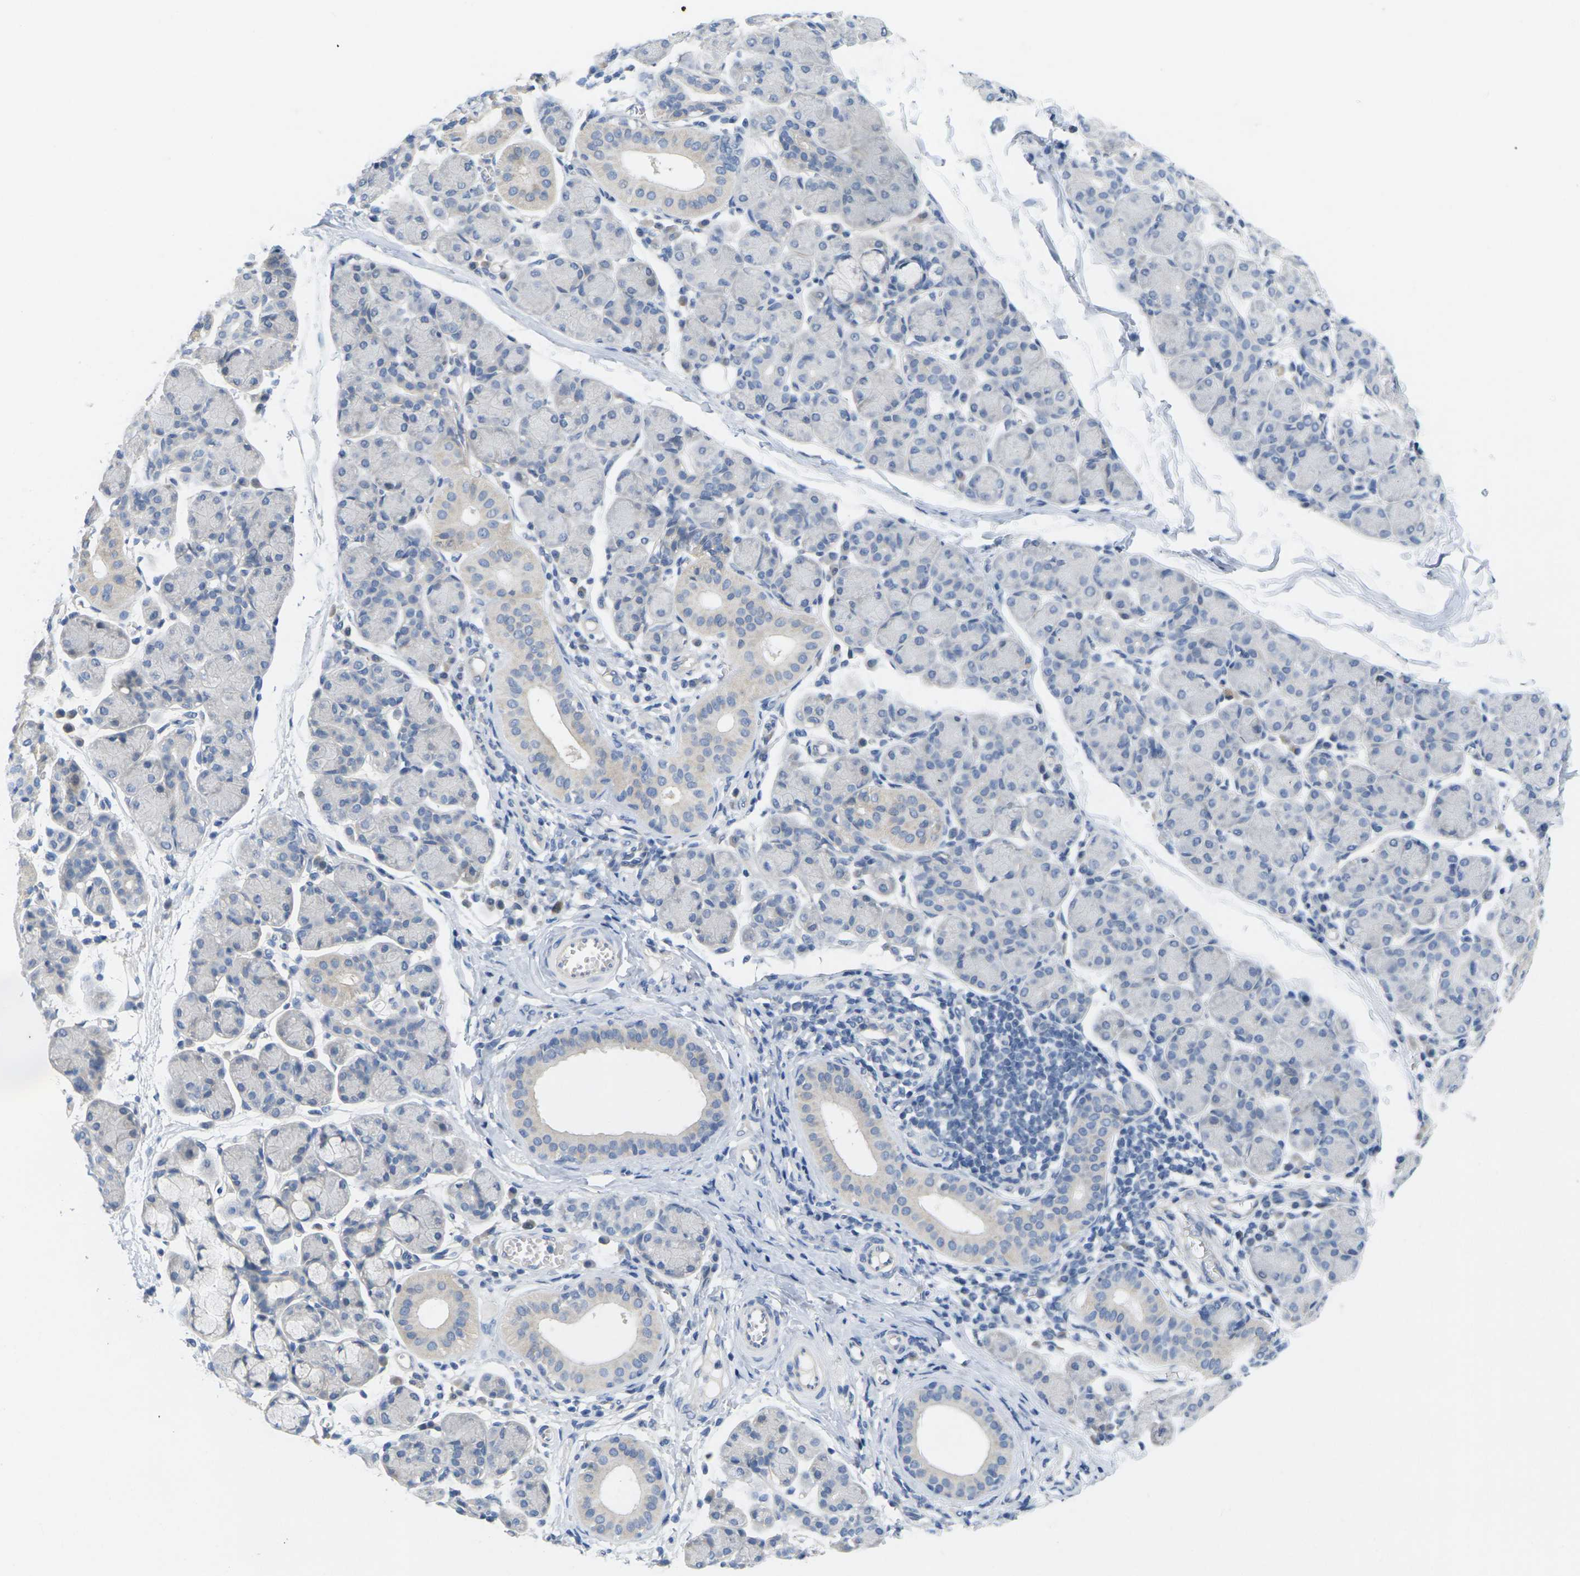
{"staining": {"intensity": "weak", "quantity": "<25%", "location": "cytoplasmic/membranous"}, "tissue": "salivary gland", "cell_type": "Glandular cells", "image_type": "normal", "snomed": [{"axis": "morphology", "description": "Normal tissue, NOS"}, {"axis": "morphology", "description": "Inflammation, NOS"}, {"axis": "topography", "description": "Lymph node"}, {"axis": "topography", "description": "Salivary gland"}], "caption": "Immunohistochemistry photomicrograph of unremarkable salivary gland stained for a protein (brown), which reveals no expression in glandular cells.", "gene": "TNNI3", "patient": {"sex": "male", "age": 3}}